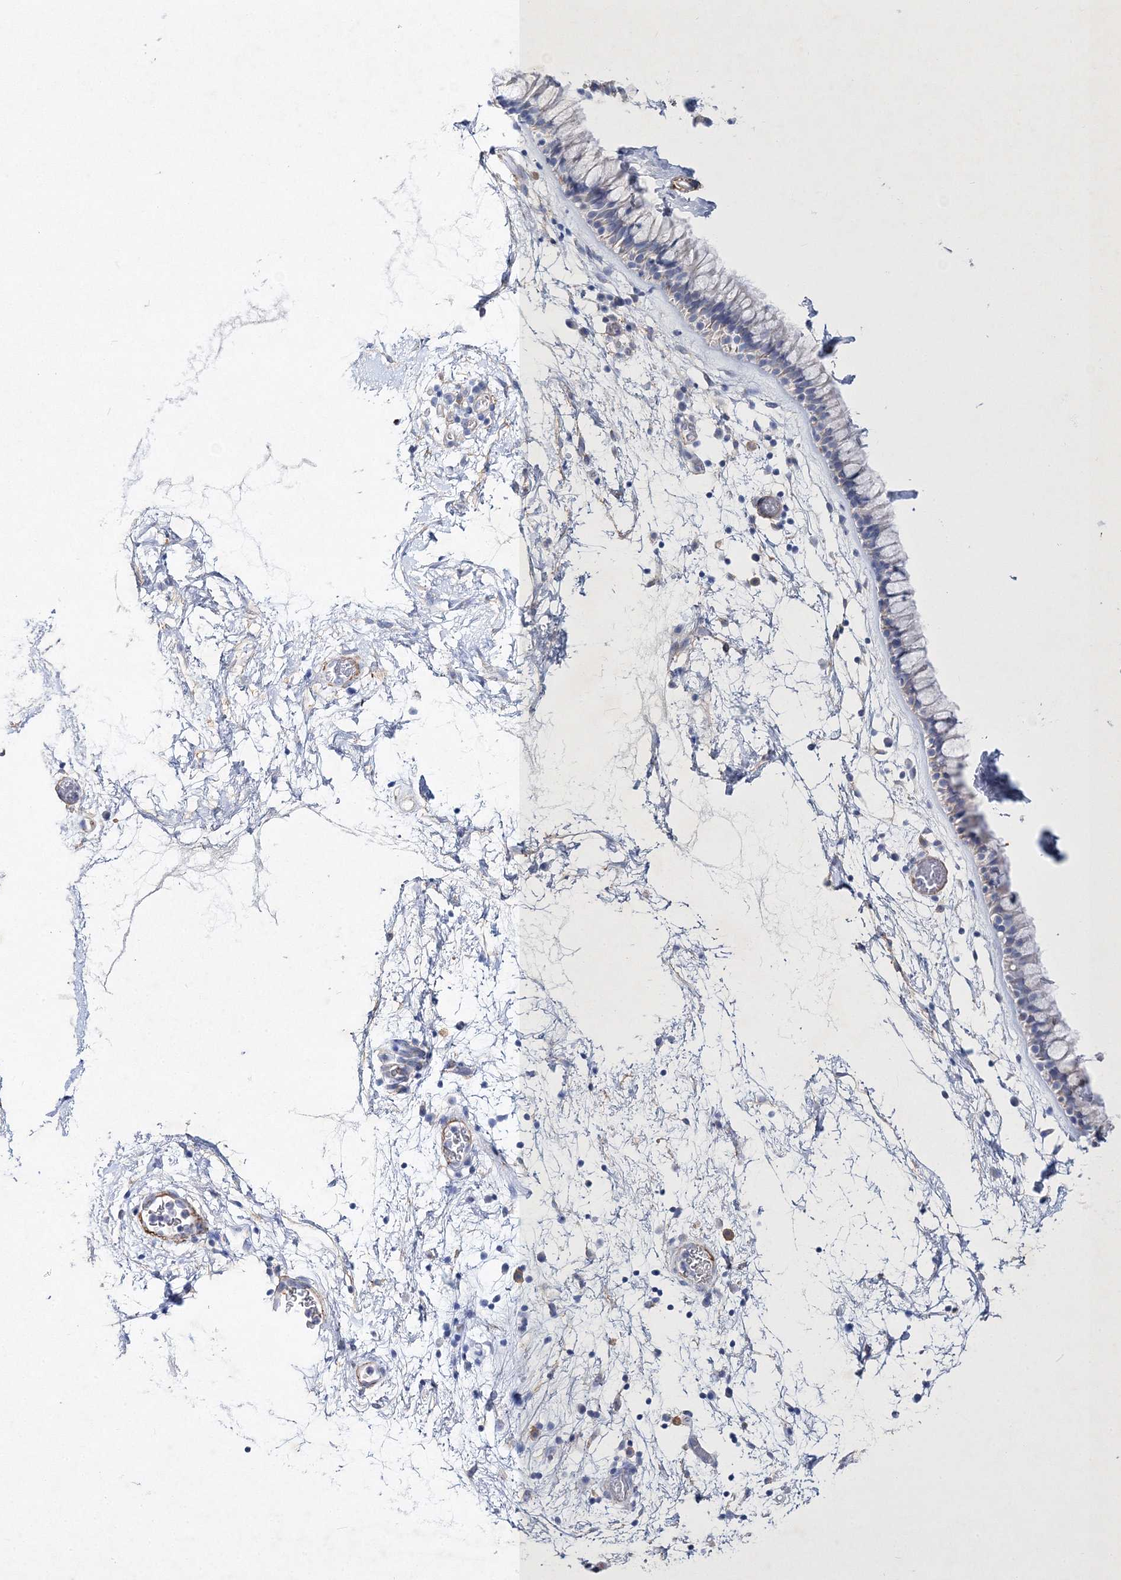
{"staining": {"intensity": "weak", "quantity": "<25%", "location": "cytoplasmic/membranous"}, "tissue": "nasopharynx", "cell_type": "Respiratory epithelial cells", "image_type": "normal", "snomed": [{"axis": "morphology", "description": "Normal tissue, NOS"}, {"axis": "morphology", "description": "Inflammation, NOS"}, {"axis": "topography", "description": "Nasopharynx"}], "caption": "Respiratory epithelial cells are negative for protein expression in normal human nasopharynx.", "gene": "RTN2", "patient": {"sex": "male", "age": 48}}